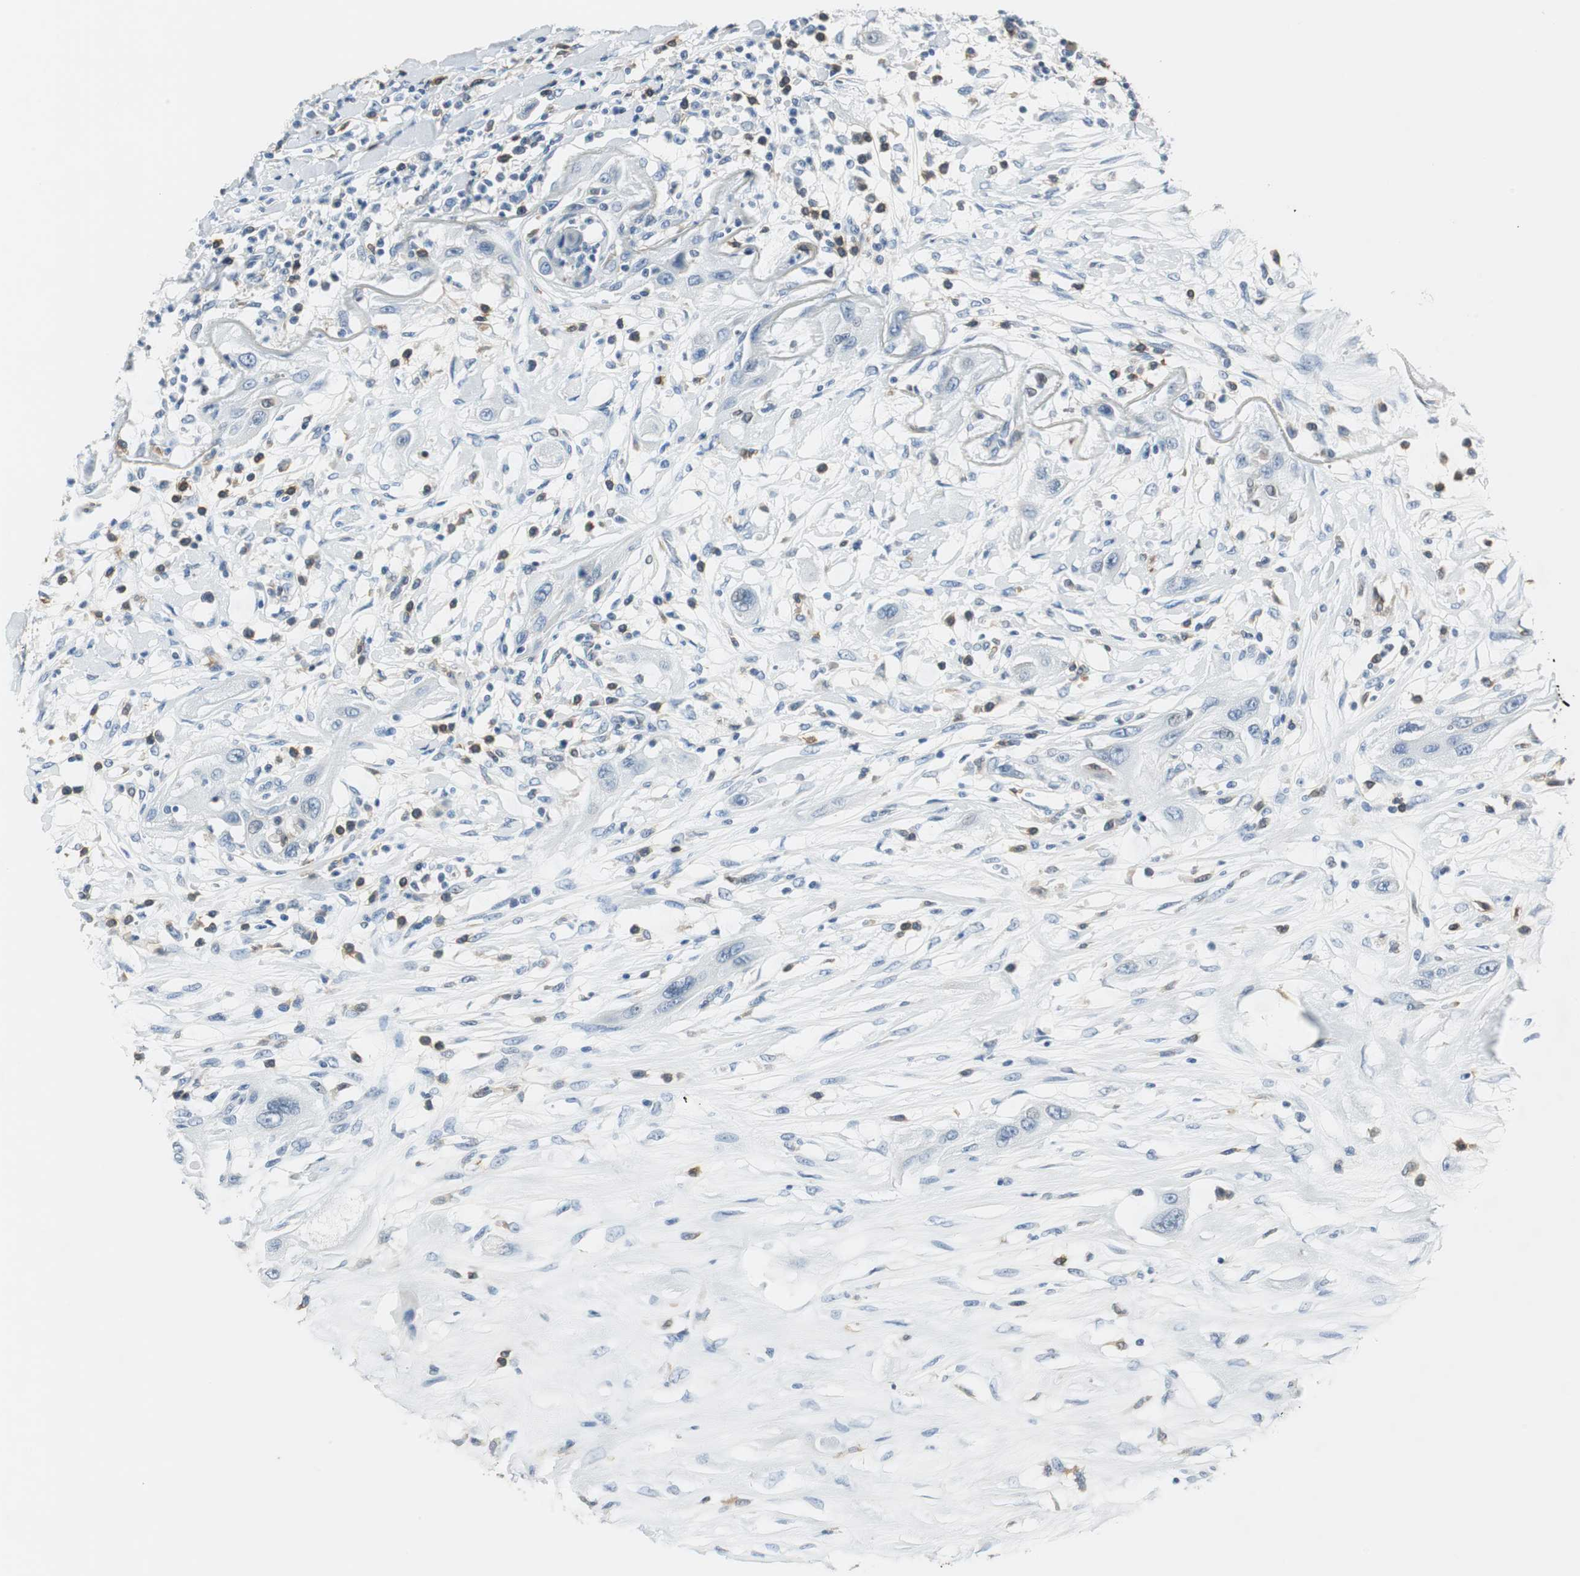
{"staining": {"intensity": "negative", "quantity": "none", "location": "none"}, "tissue": "lung cancer", "cell_type": "Tumor cells", "image_type": "cancer", "snomed": [{"axis": "morphology", "description": "Squamous cell carcinoma, NOS"}, {"axis": "topography", "description": "Lung"}], "caption": "IHC histopathology image of squamous cell carcinoma (lung) stained for a protein (brown), which demonstrates no positivity in tumor cells.", "gene": "MSTO1", "patient": {"sex": "female", "age": 47}}